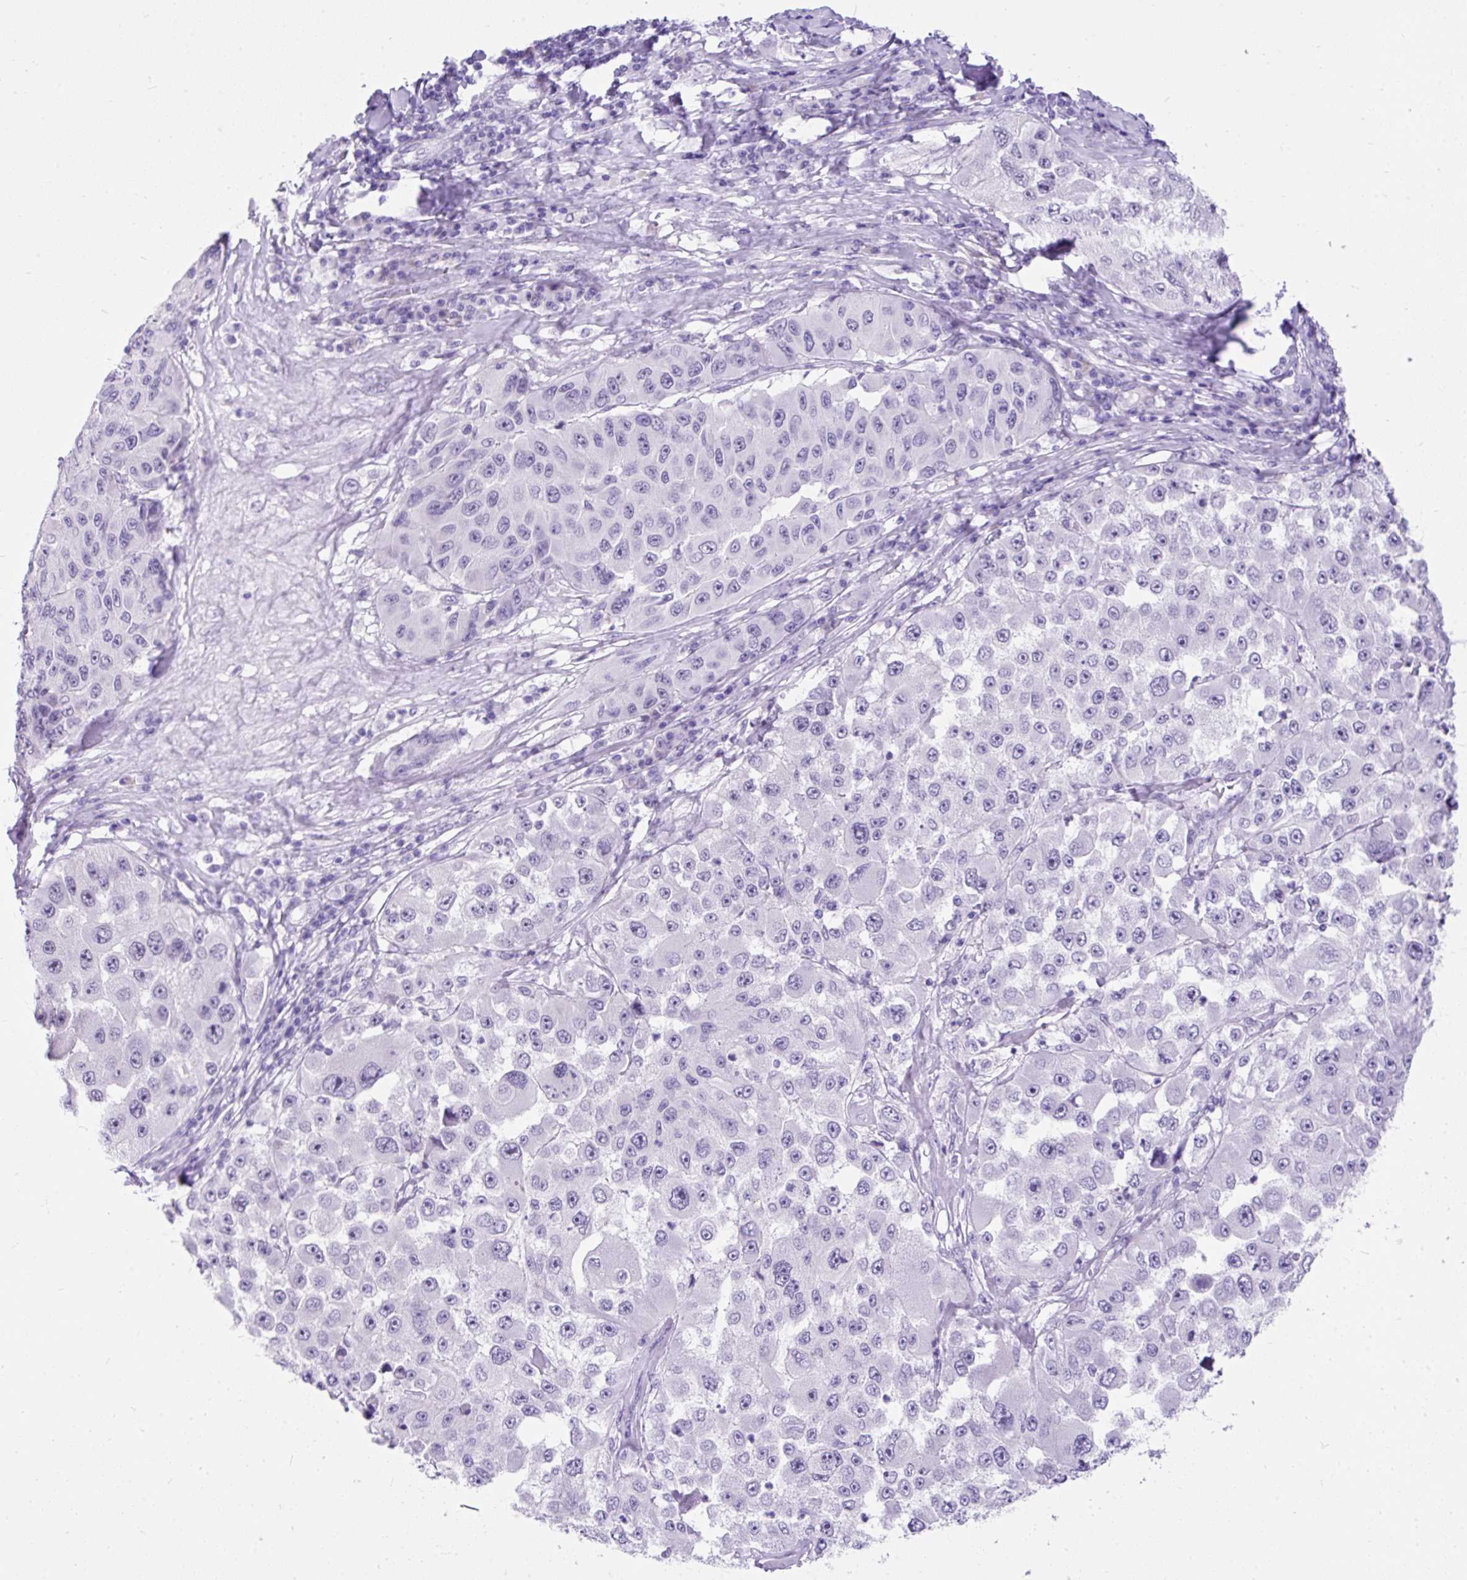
{"staining": {"intensity": "negative", "quantity": "none", "location": "none"}, "tissue": "melanoma", "cell_type": "Tumor cells", "image_type": "cancer", "snomed": [{"axis": "morphology", "description": "Malignant melanoma, Metastatic site"}, {"axis": "topography", "description": "Lymph node"}], "caption": "This is an IHC micrograph of melanoma. There is no staining in tumor cells.", "gene": "SCGB1A1", "patient": {"sex": "male", "age": 62}}